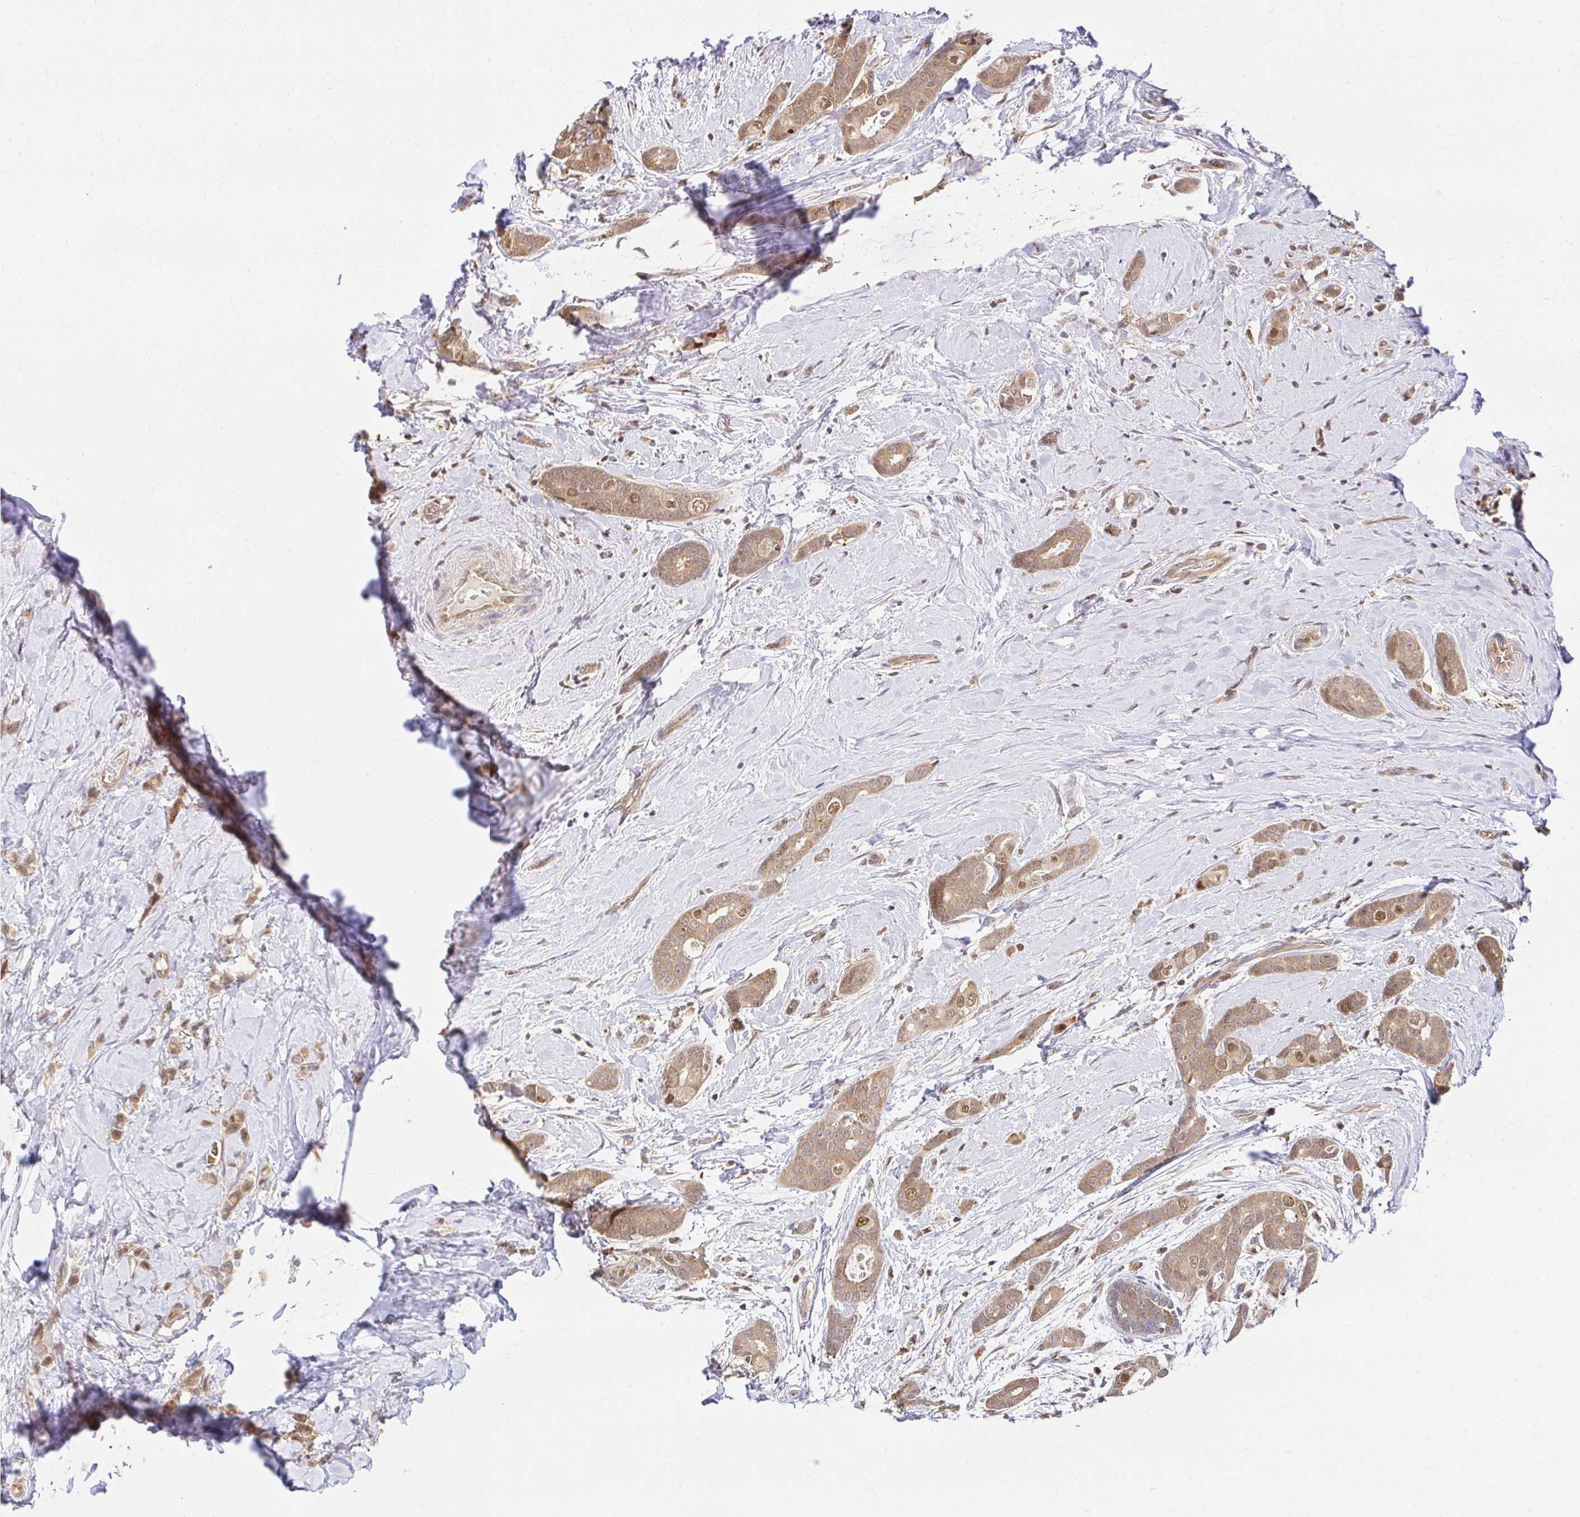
{"staining": {"intensity": "moderate", "quantity": ">75%", "location": "cytoplasmic/membranous,nuclear"}, "tissue": "breast cancer", "cell_type": "Tumor cells", "image_type": "cancer", "snomed": [{"axis": "morphology", "description": "Duct carcinoma"}, {"axis": "topography", "description": "Breast"}], "caption": "A brown stain shows moderate cytoplasmic/membranous and nuclear positivity of a protein in breast cancer tumor cells.", "gene": "PSMA4", "patient": {"sex": "female", "age": 45}}